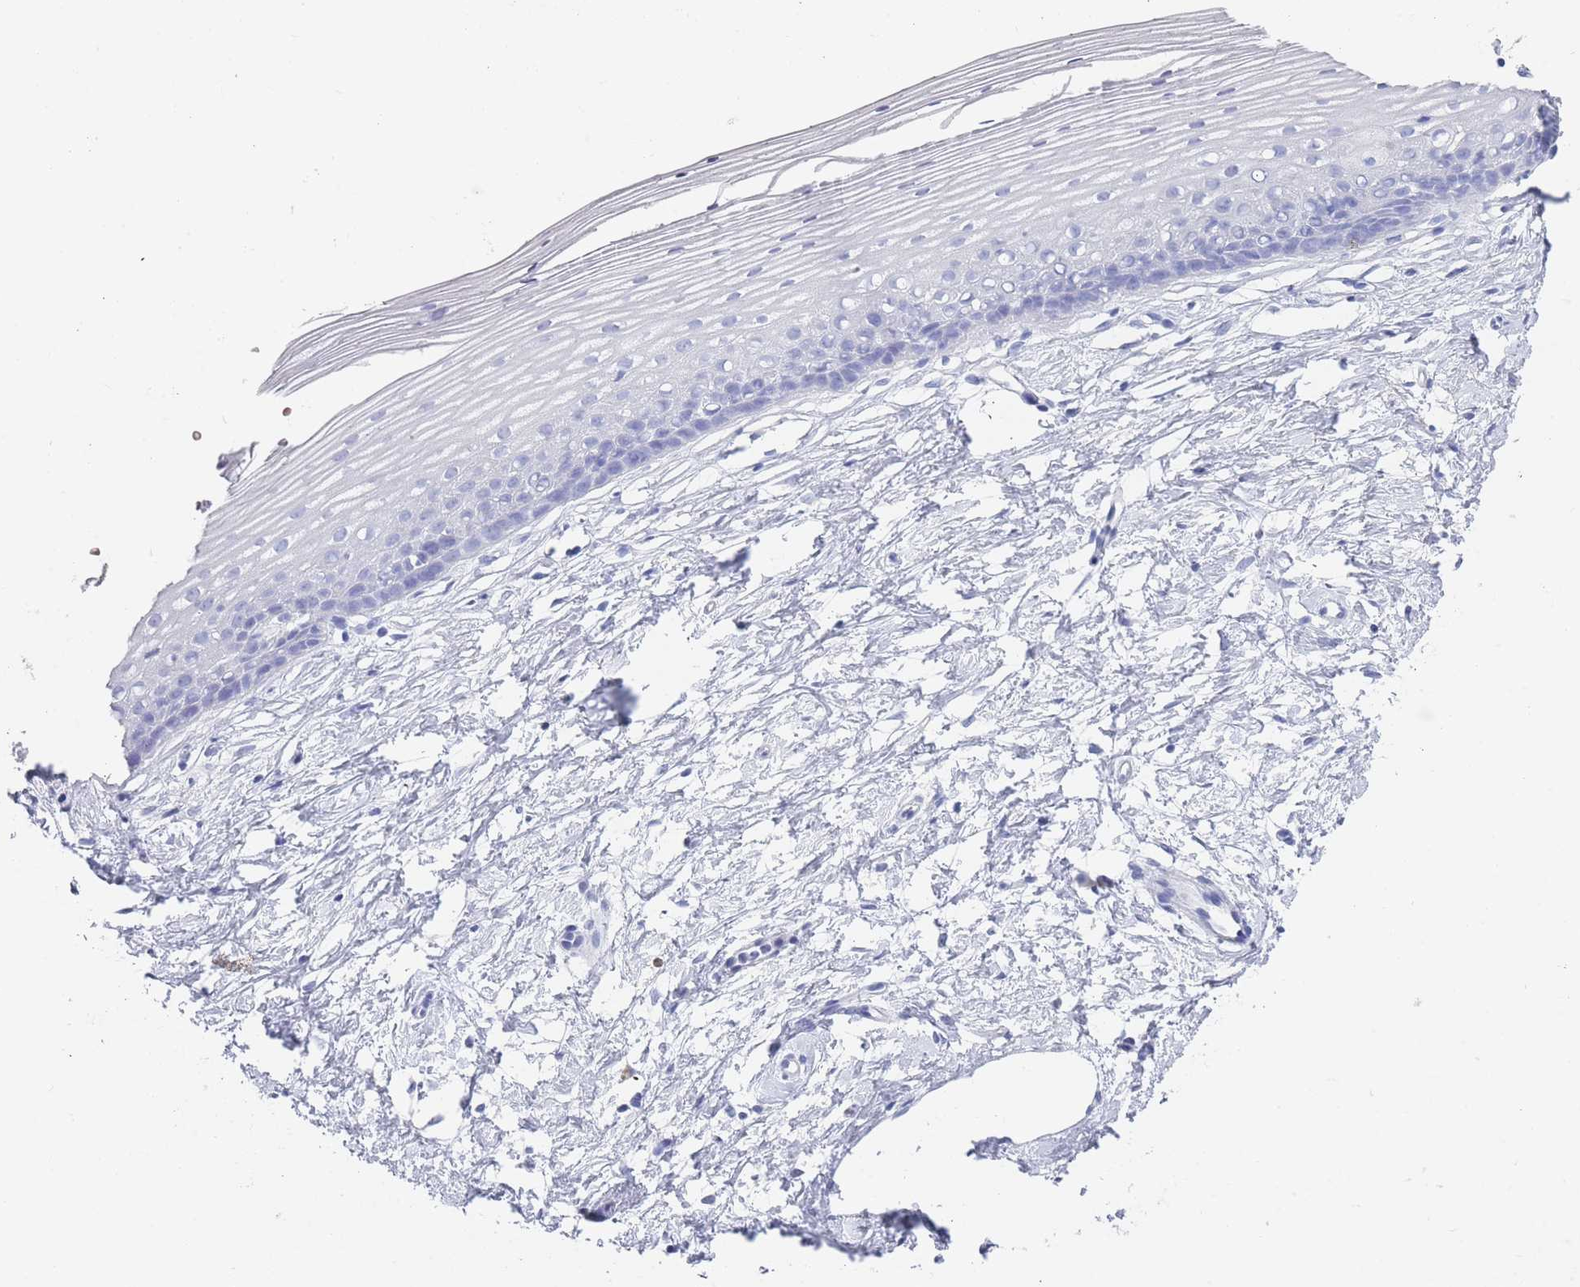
{"staining": {"intensity": "negative", "quantity": "none", "location": "none"}, "tissue": "cervix", "cell_type": "Glandular cells", "image_type": "normal", "snomed": [{"axis": "morphology", "description": "Normal tissue, NOS"}, {"axis": "topography", "description": "Cervix"}], "caption": "IHC of normal cervix exhibits no staining in glandular cells.", "gene": "OR5D16", "patient": {"sex": "female", "age": 40}}